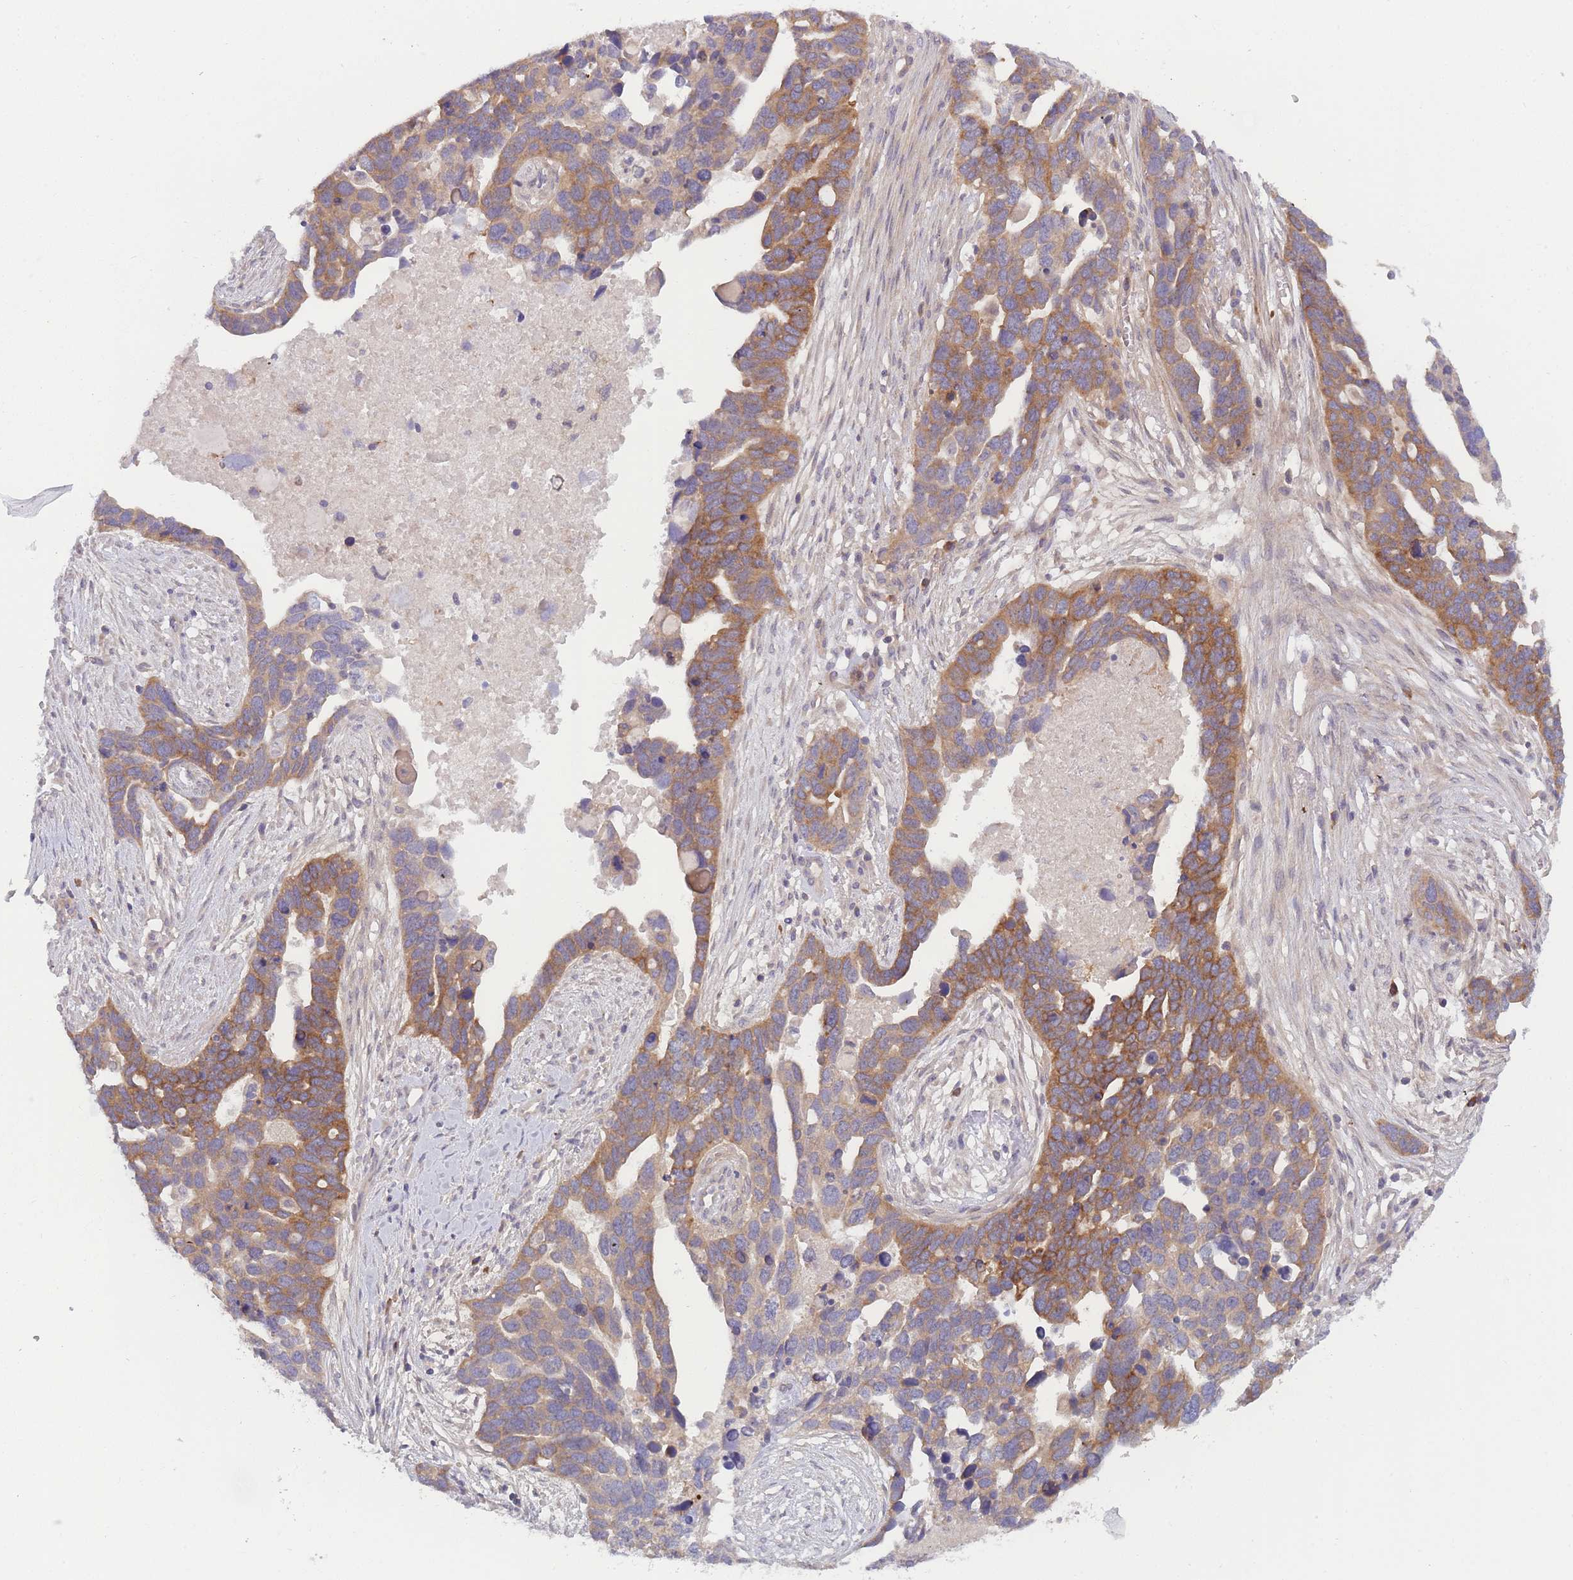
{"staining": {"intensity": "moderate", "quantity": "25%-75%", "location": "cytoplasmic/membranous"}, "tissue": "ovarian cancer", "cell_type": "Tumor cells", "image_type": "cancer", "snomed": [{"axis": "morphology", "description": "Cystadenocarcinoma, serous, NOS"}, {"axis": "topography", "description": "Ovary"}], "caption": "Protein expression analysis of human ovarian cancer reveals moderate cytoplasmic/membranous staining in approximately 25%-75% of tumor cells.", "gene": "WDR93", "patient": {"sex": "female", "age": 54}}